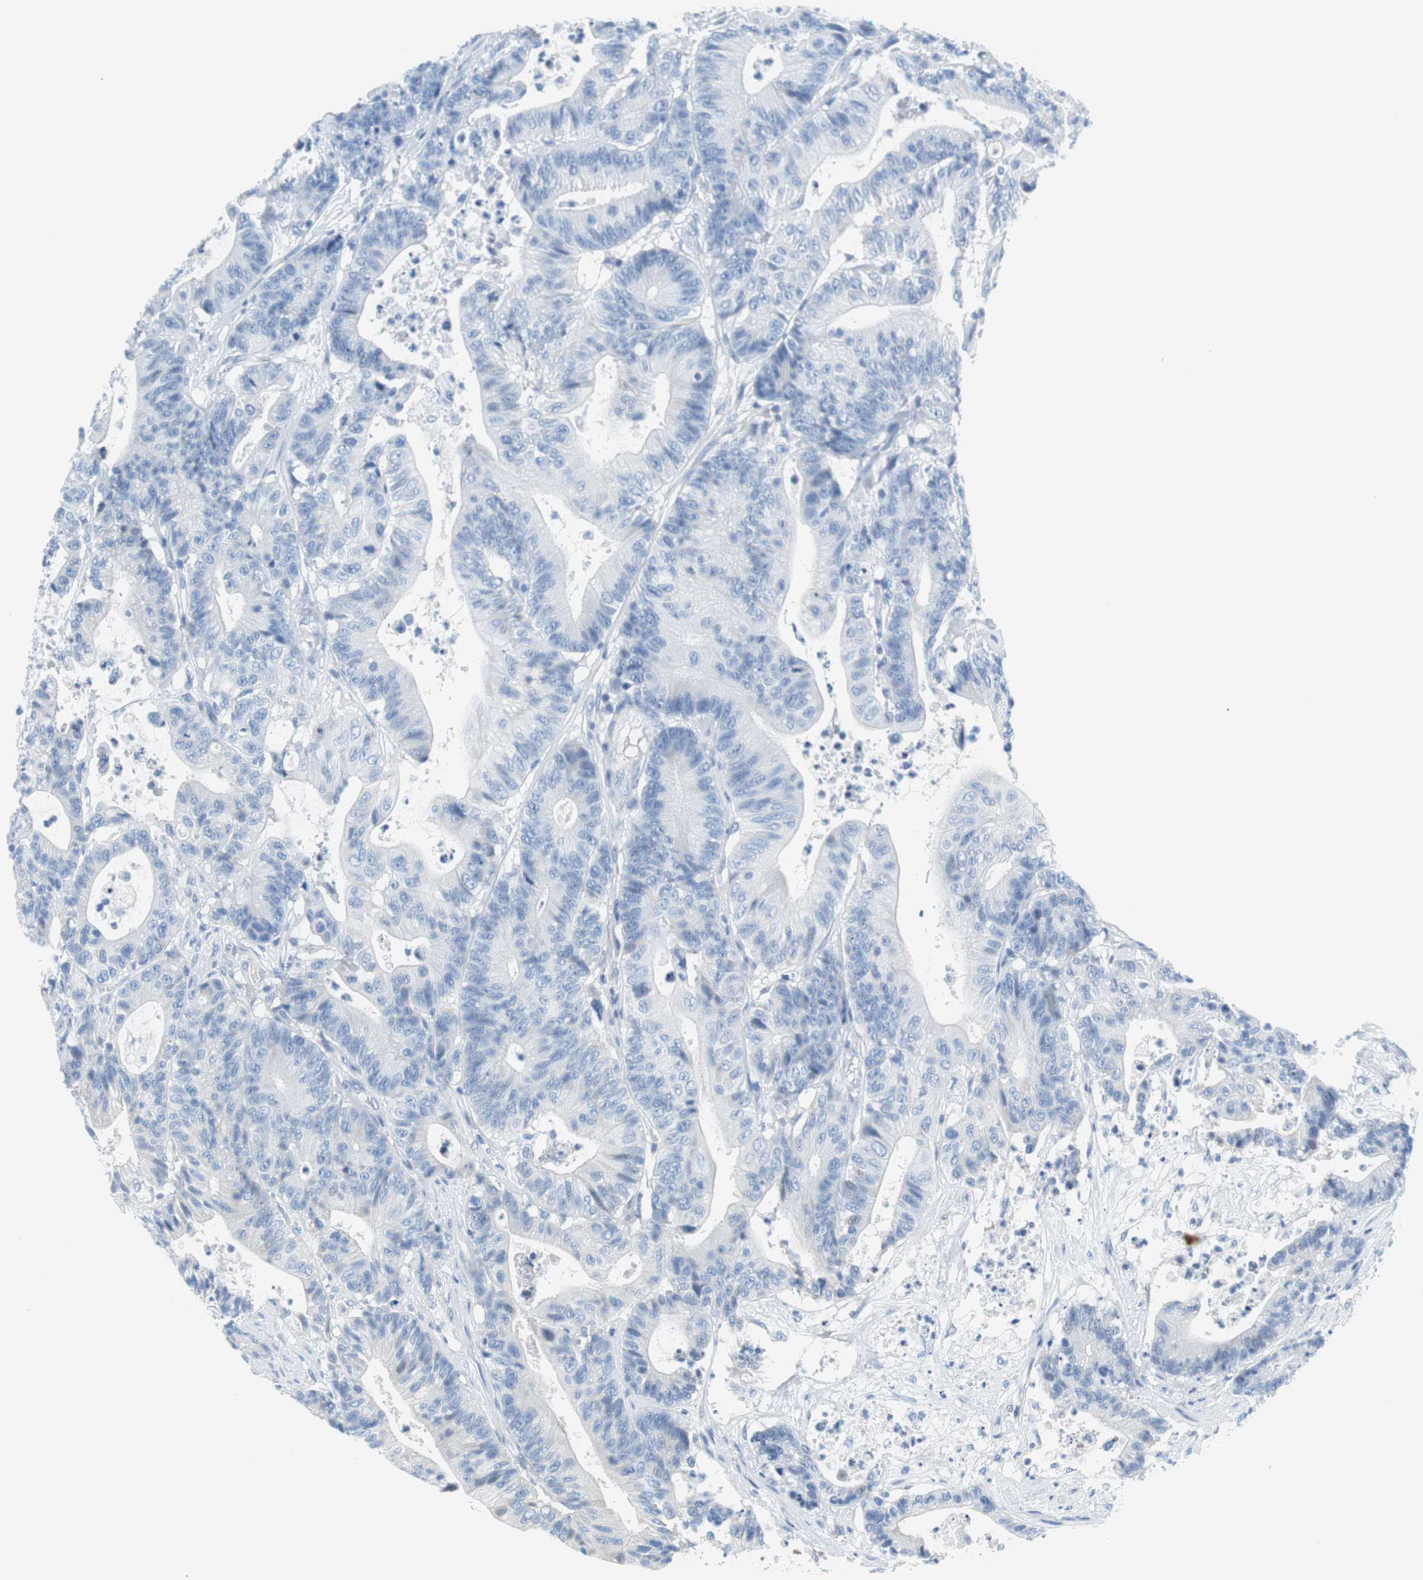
{"staining": {"intensity": "negative", "quantity": "none", "location": "none"}, "tissue": "colorectal cancer", "cell_type": "Tumor cells", "image_type": "cancer", "snomed": [{"axis": "morphology", "description": "Adenocarcinoma, NOS"}, {"axis": "topography", "description": "Colon"}], "caption": "Immunohistochemistry (IHC) of human colorectal adenocarcinoma shows no expression in tumor cells. Nuclei are stained in blue.", "gene": "MYH1", "patient": {"sex": "female", "age": 84}}